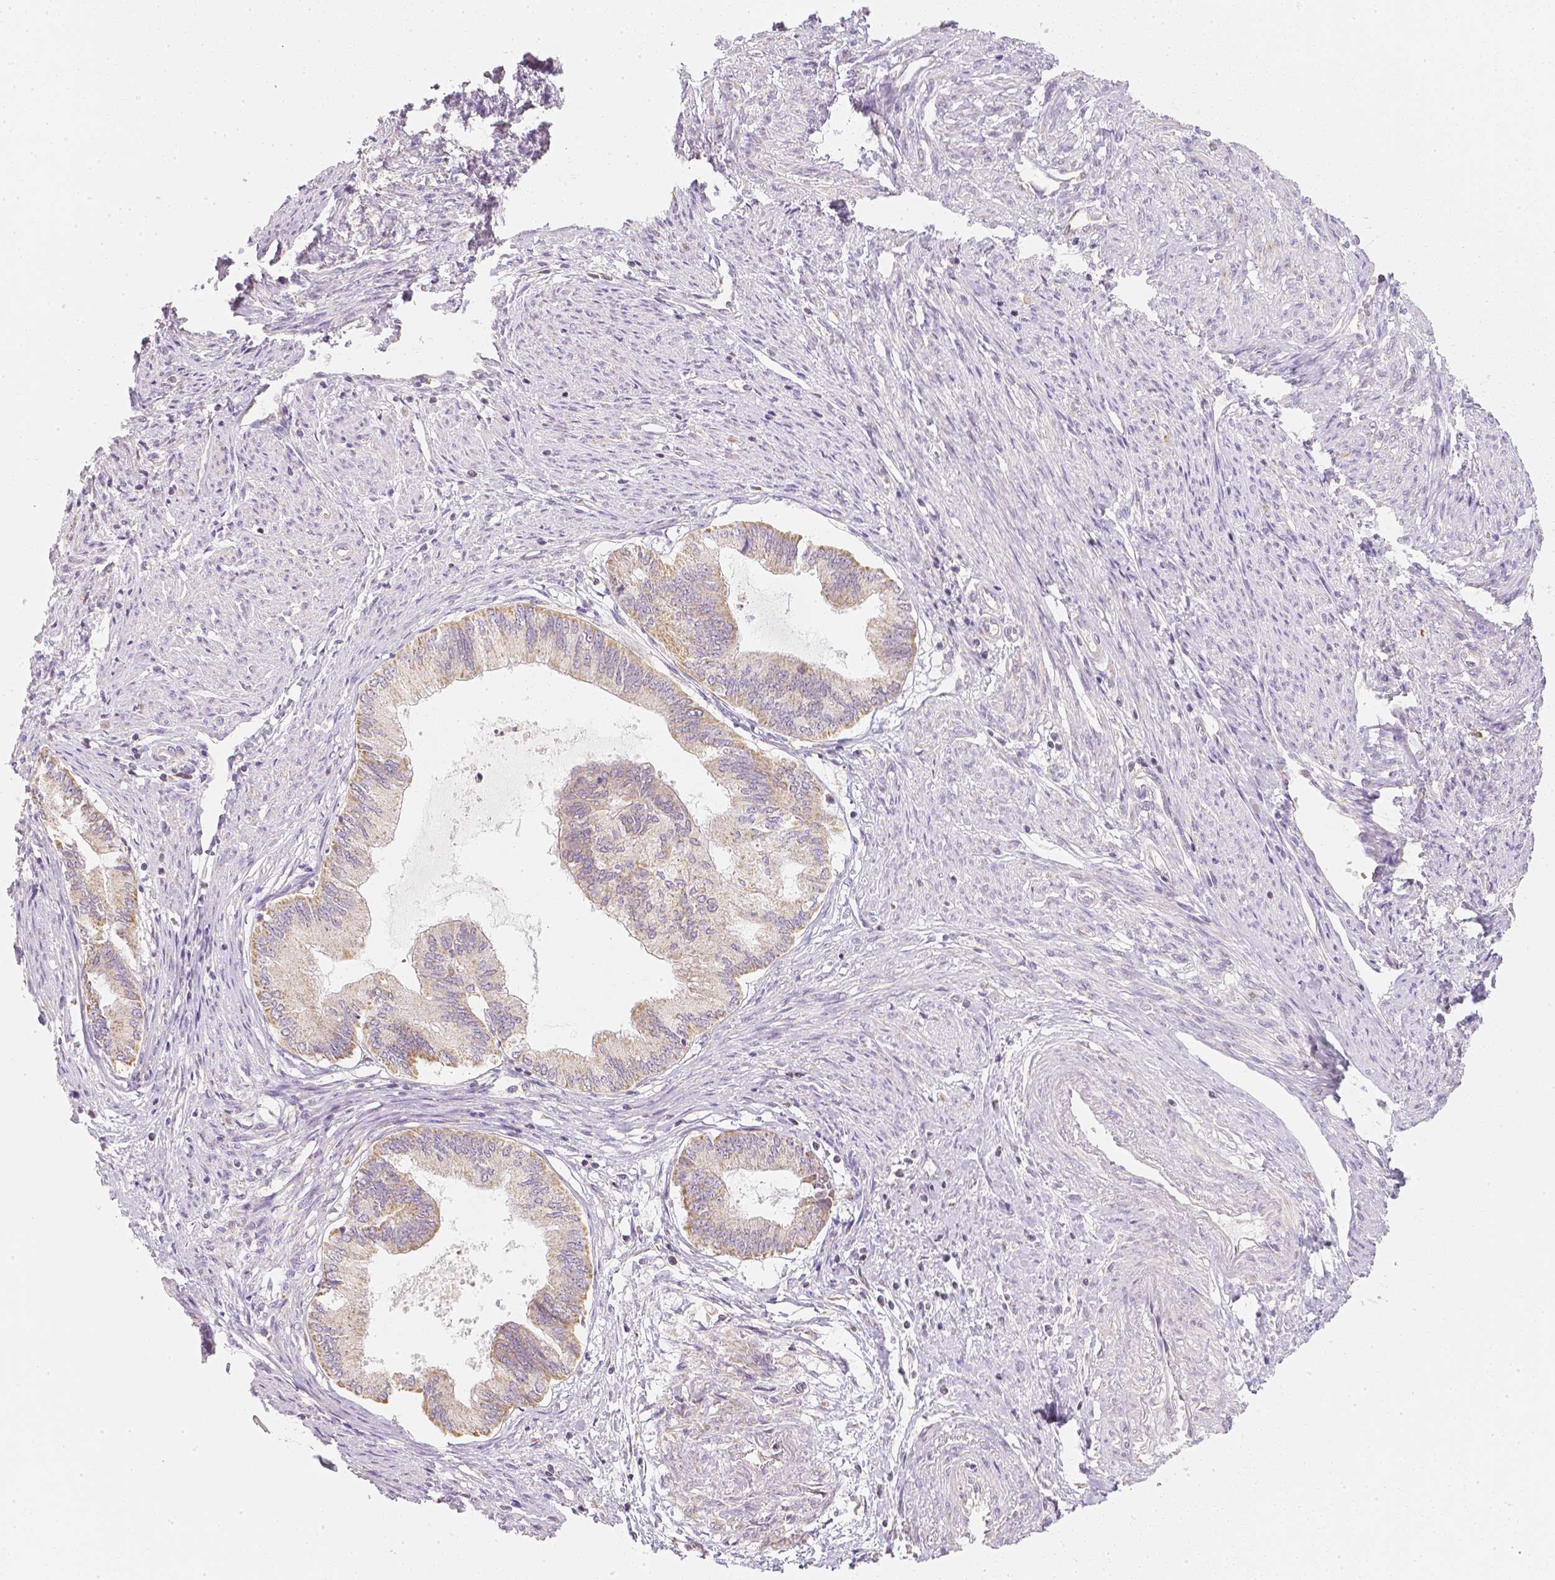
{"staining": {"intensity": "weak", "quantity": "25%-75%", "location": "cytoplasmic/membranous"}, "tissue": "endometrial cancer", "cell_type": "Tumor cells", "image_type": "cancer", "snomed": [{"axis": "morphology", "description": "Adenocarcinoma, NOS"}, {"axis": "topography", "description": "Endometrium"}], "caption": "This is a micrograph of immunohistochemistry (IHC) staining of endometrial cancer, which shows weak staining in the cytoplasmic/membranous of tumor cells.", "gene": "NVL", "patient": {"sex": "female", "age": 86}}